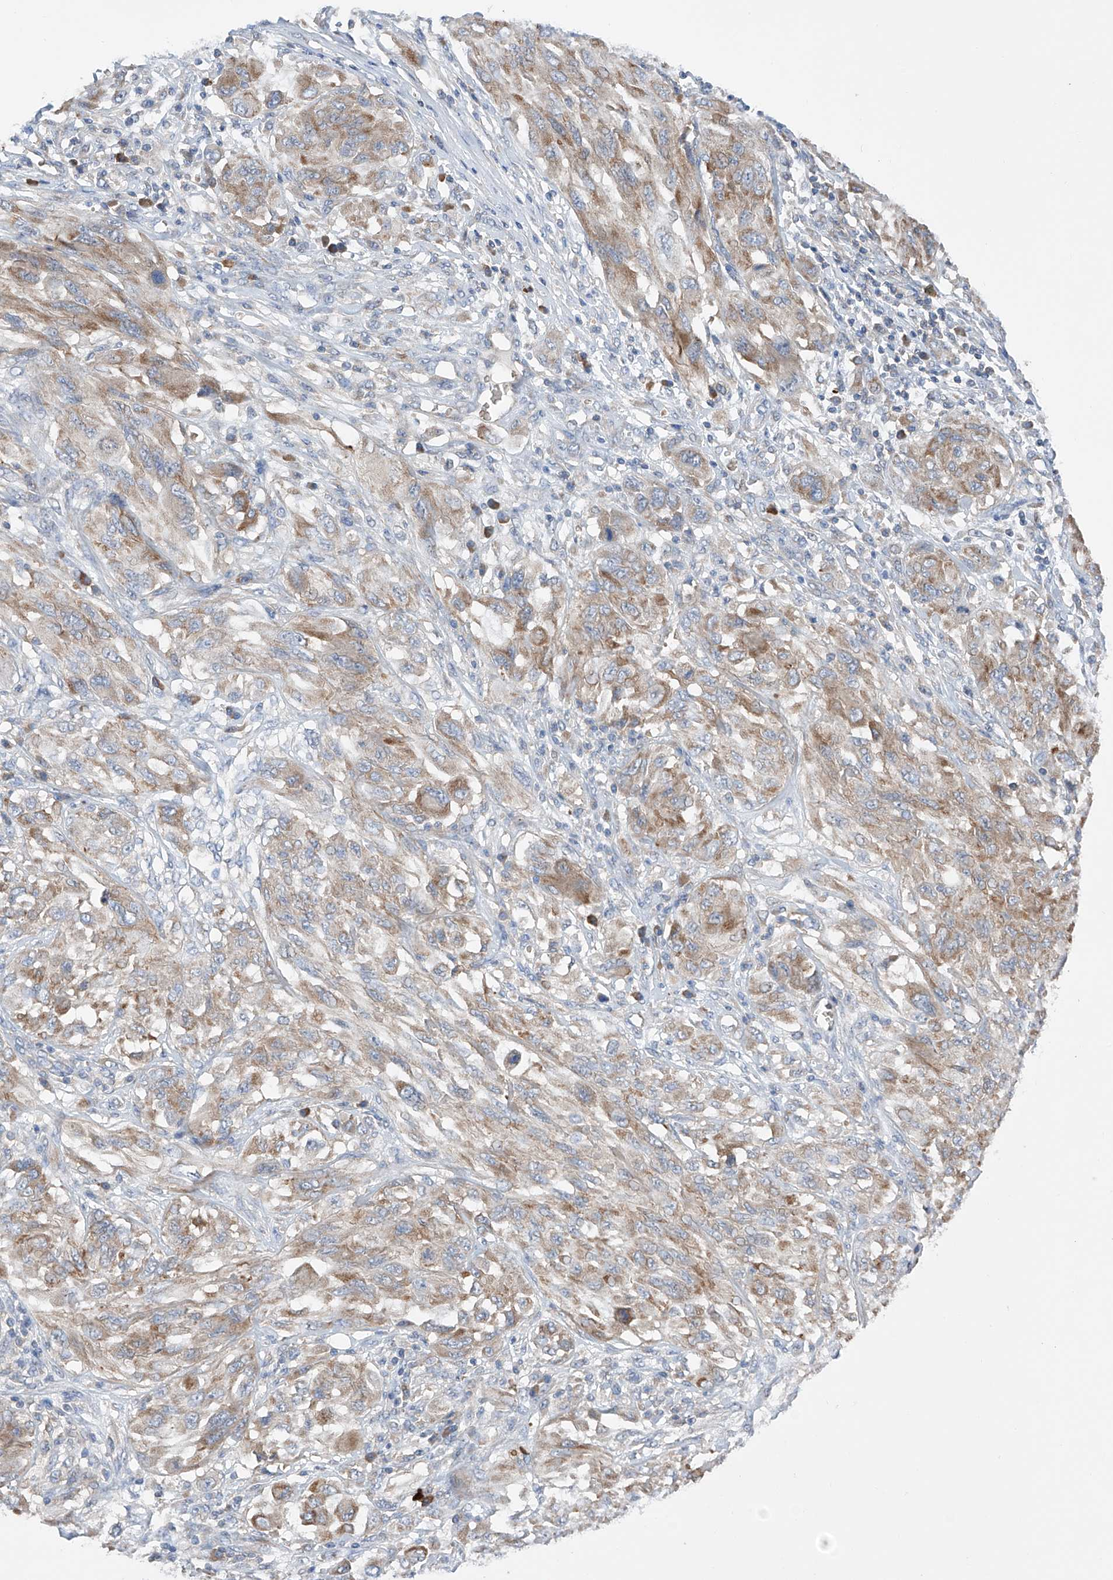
{"staining": {"intensity": "moderate", "quantity": ">75%", "location": "cytoplasmic/membranous"}, "tissue": "melanoma", "cell_type": "Tumor cells", "image_type": "cancer", "snomed": [{"axis": "morphology", "description": "Malignant melanoma, NOS"}, {"axis": "topography", "description": "Skin"}], "caption": "This histopathology image reveals IHC staining of human malignant melanoma, with medium moderate cytoplasmic/membranous expression in approximately >75% of tumor cells.", "gene": "NFATC4", "patient": {"sex": "female", "age": 91}}